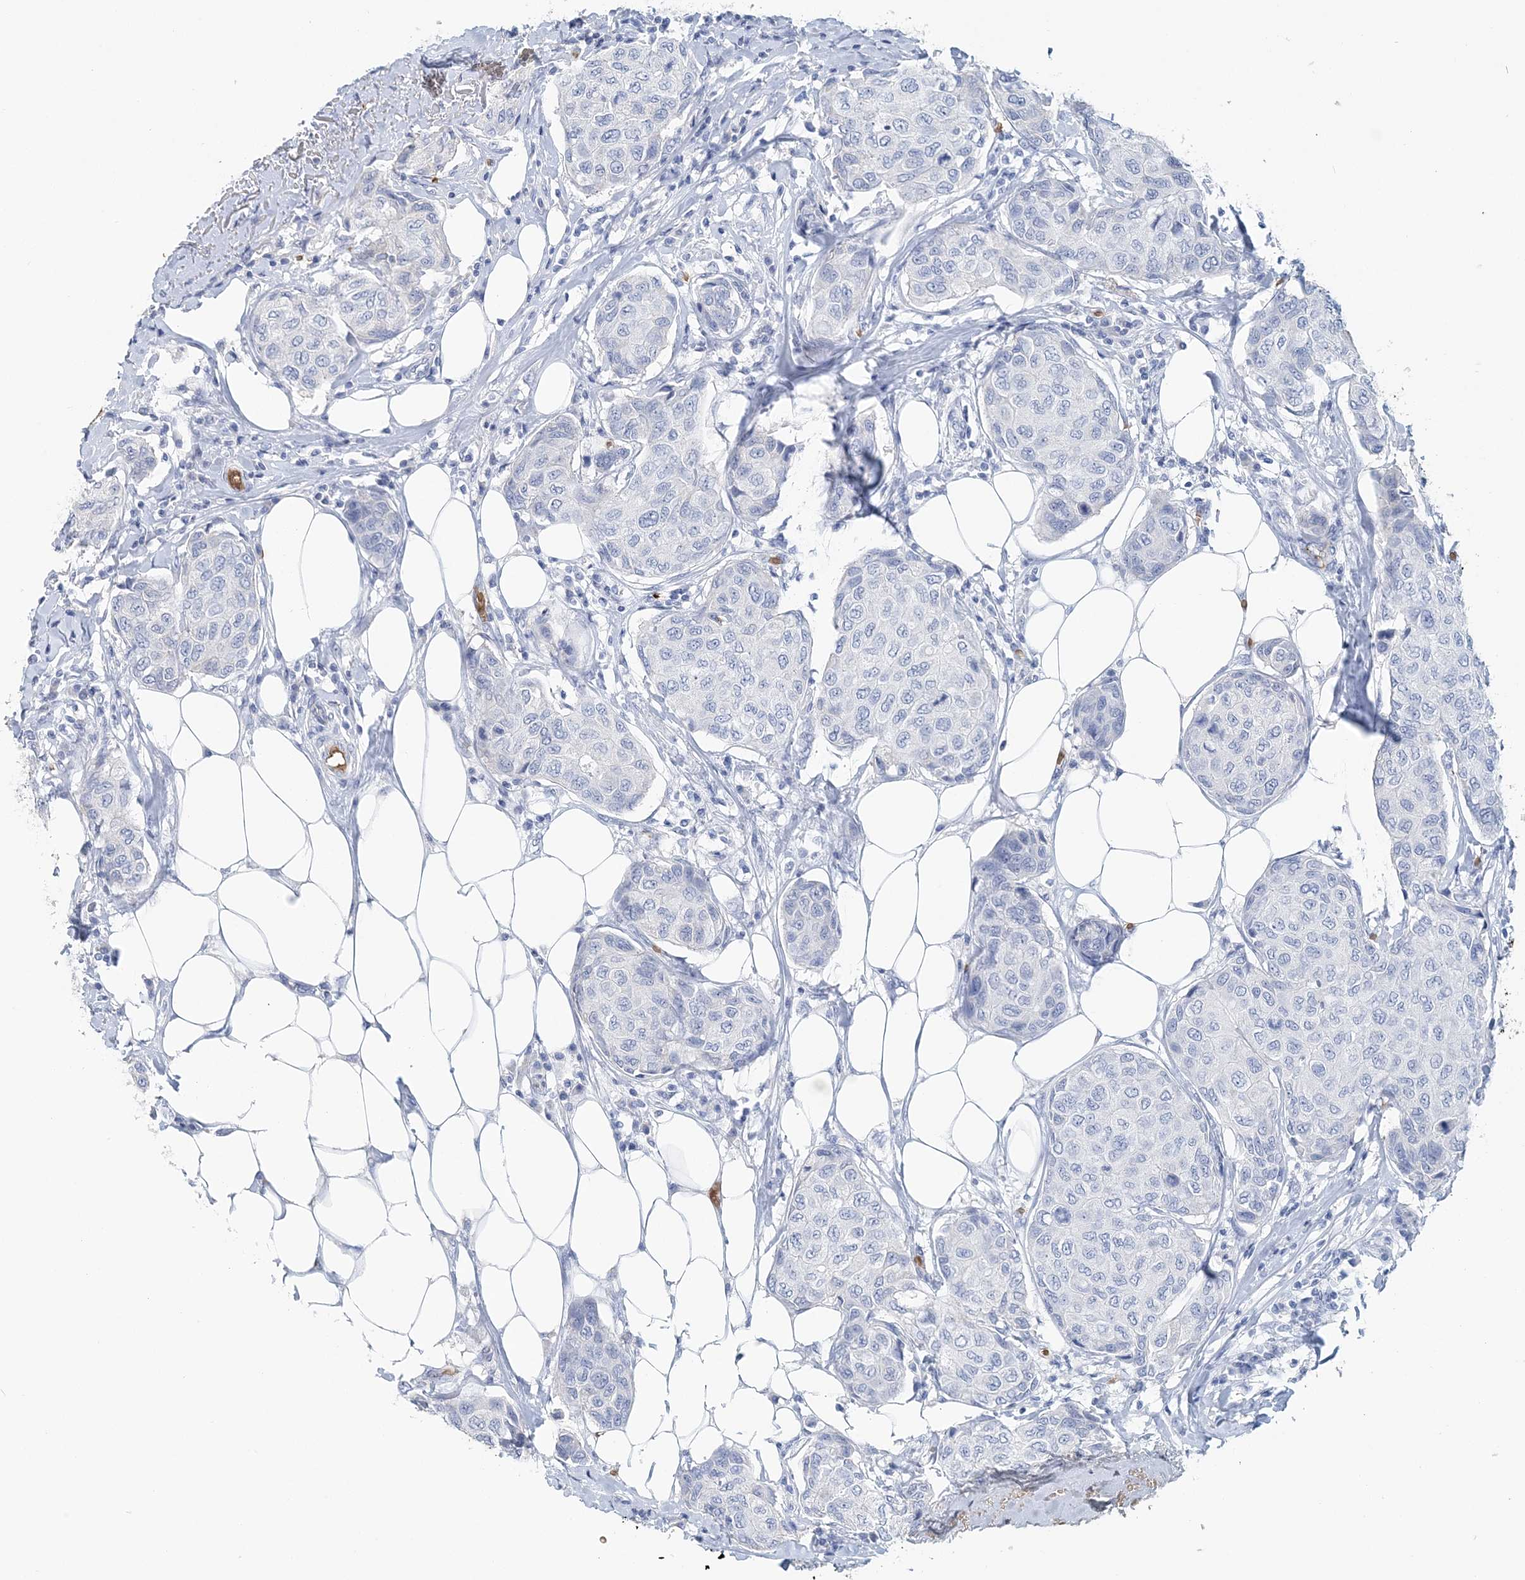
{"staining": {"intensity": "negative", "quantity": "none", "location": "none"}, "tissue": "breast cancer", "cell_type": "Tumor cells", "image_type": "cancer", "snomed": [{"axis": "morphology", "description": "Duct carcinoma"}, {"axis": "topography", "description": "Breast"}], "caption": "A histopathology image of human breast cancer (intraductal carcinoma) is negative for staining in tumor cells.", "gene": "HBD", "patient": {"sex": "female", "age": 80}}